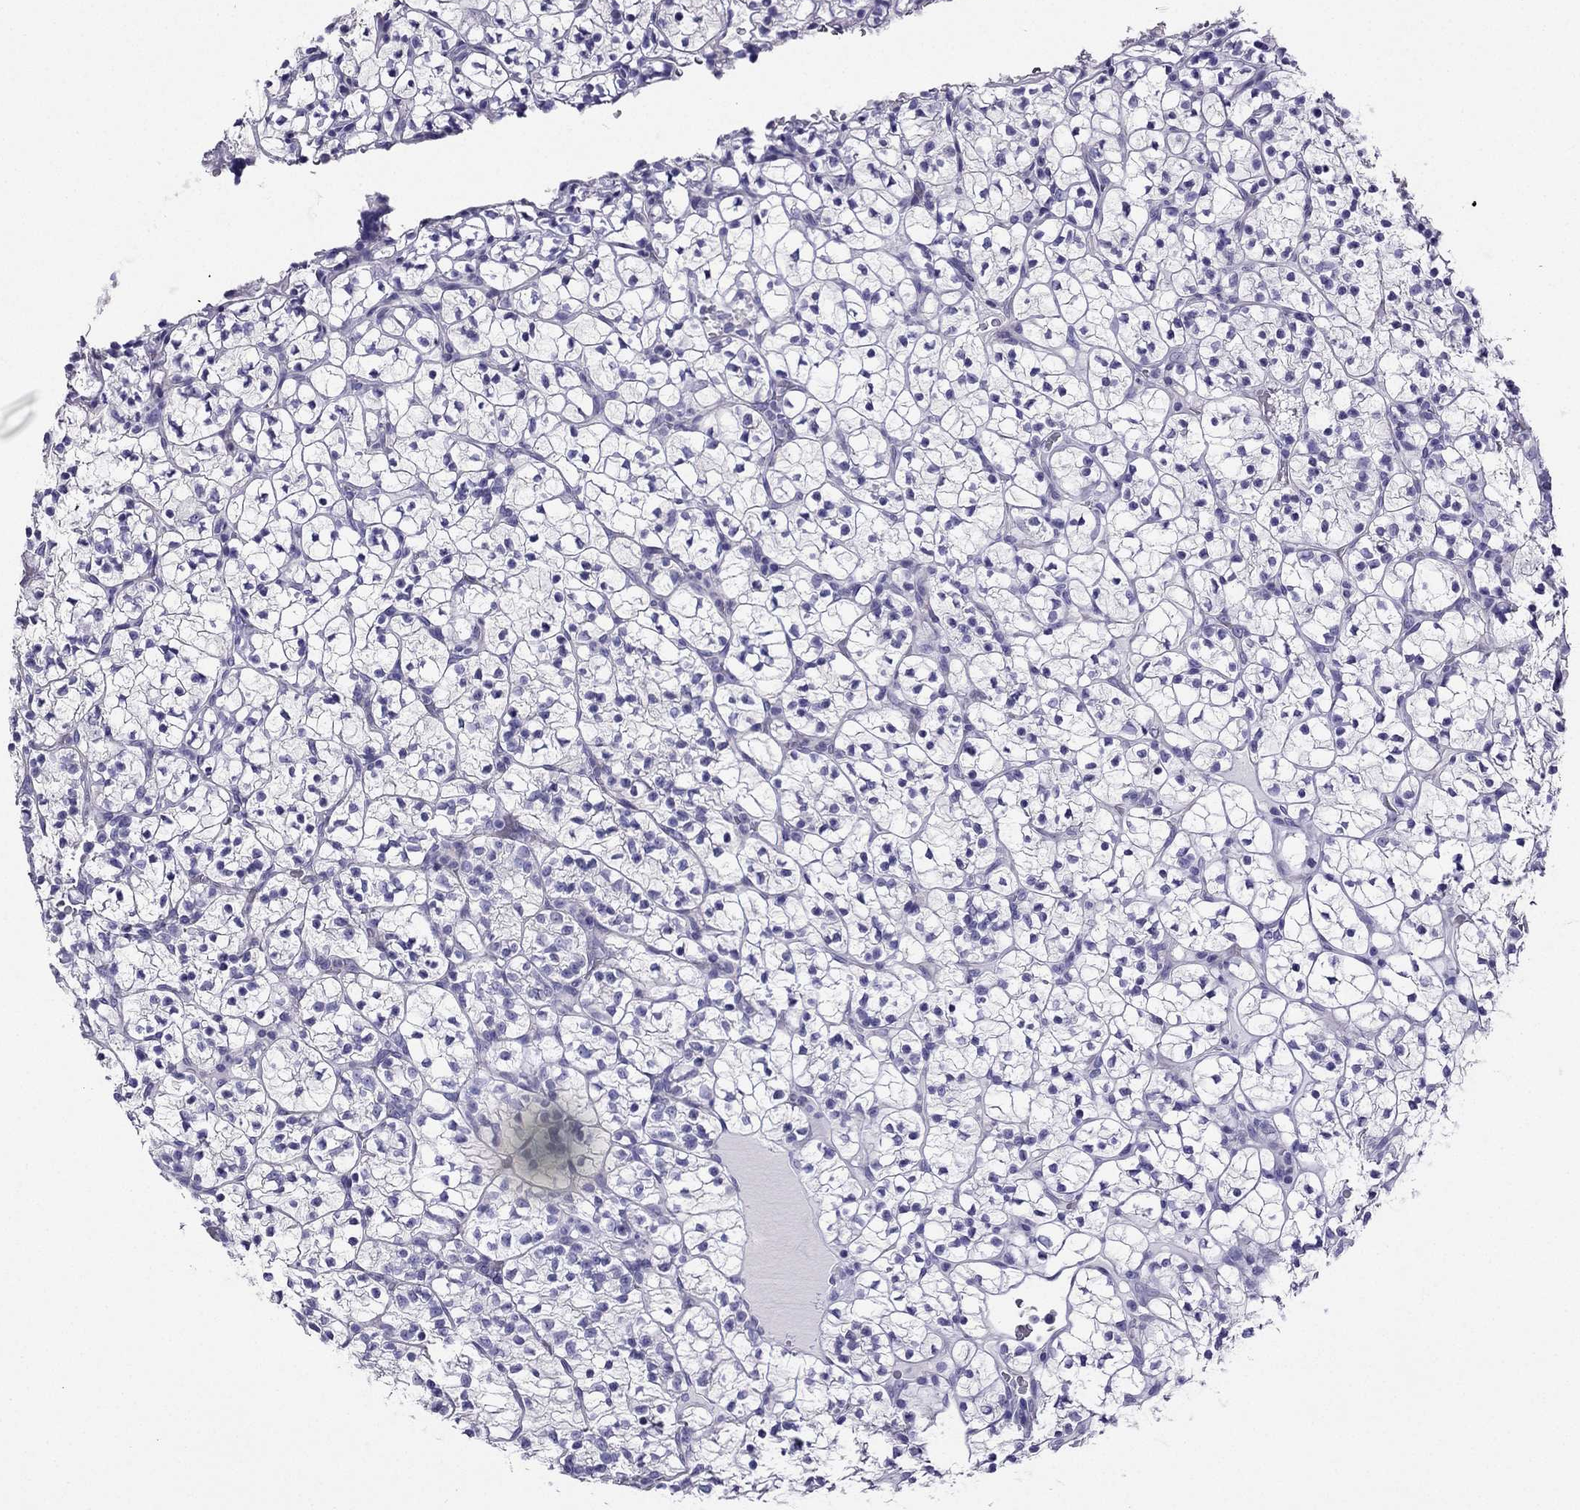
{"staining": {"intensity": "negative", "quantity": "none", "location": "none"}, "tissue": "renal cancer", "cell_type": "Tumor cells", "image_type": "cancer", "snomed": [{"axis": "morphology", "description": "Adenocarcinoma, NOS"}, {"axis": "topography", "description": "Kidney"}], "caption": "This is an immunohistochemistry image of renal cancer. There is no staining in tumor cells.", "gene": "KCNJ10", "patient": {"sex": "female", "age": 89}}